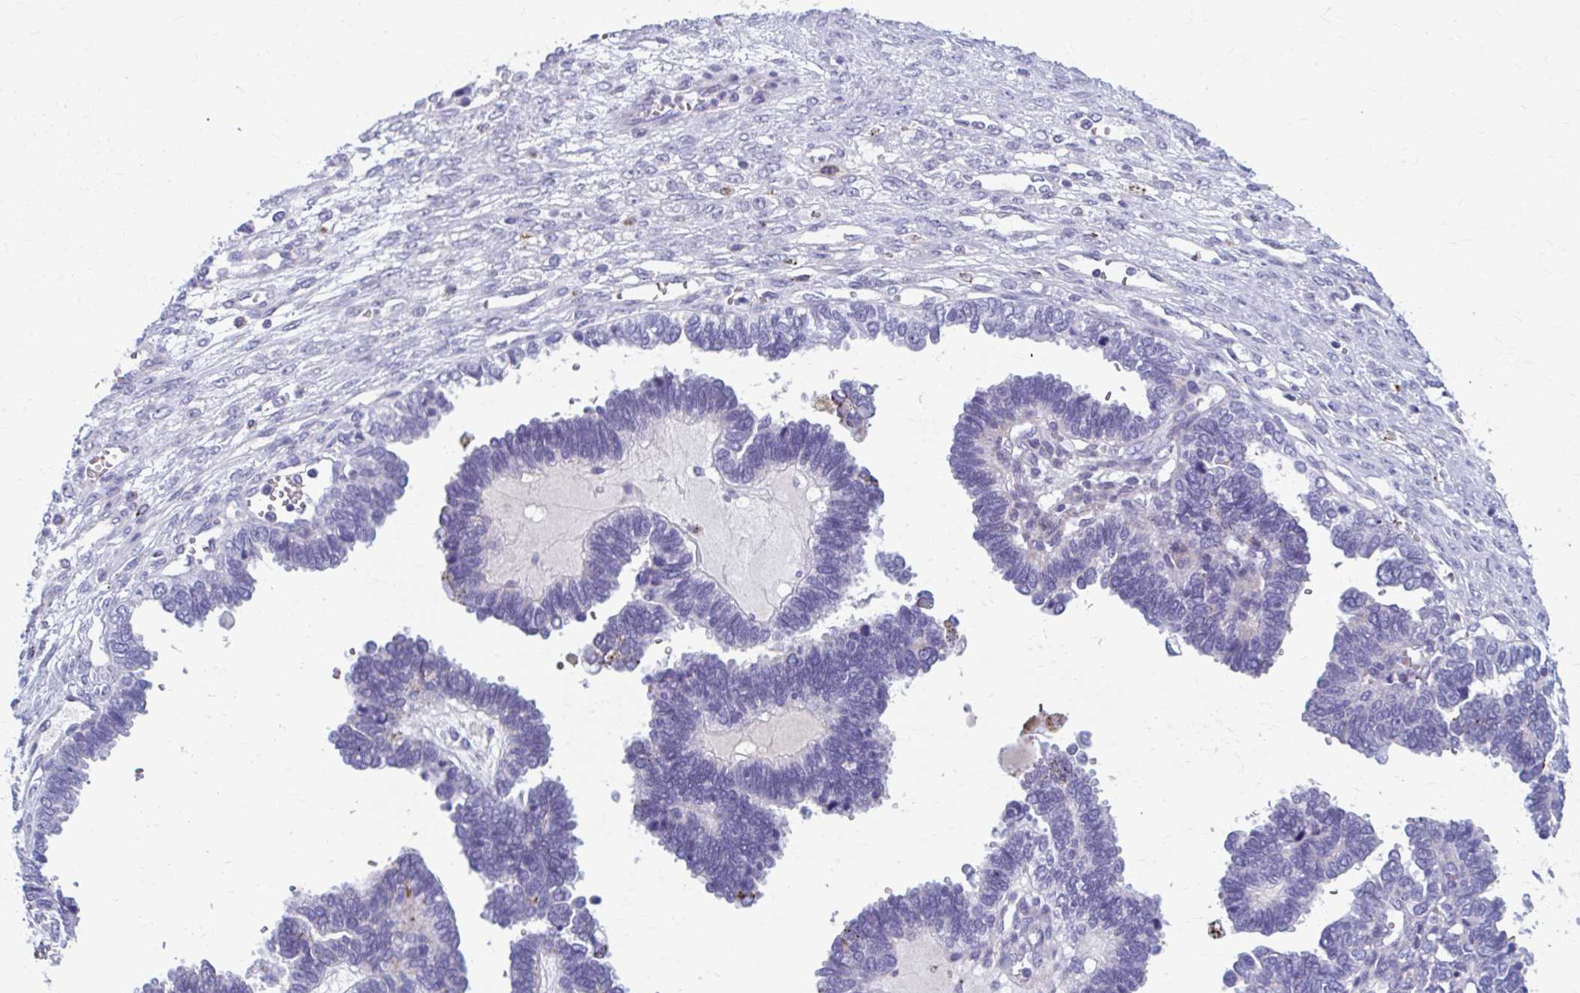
{"staining": {"intensity": "moderate", "quantity": "<25%", "location": "cytoplasmic/membranous"}, "tissue": "ovarian cancer", "cell_type": "Tumor cells", "image_type": "cancer", "snomed": [{"axis": "morphology", "description": "Cystadenocarcinoma, serous, NOS"}, {"axis": "topography", "description": "Ovary"}], "caption": "The photomicrograph shows a brown stain indicating the presence of a protein in the cytoplasmic/membranous of tumor cells in serous cystadenocarcinoma (ovarian).", "gene": "C12orf71", "patient": {"sex": "female", "age": 51}}